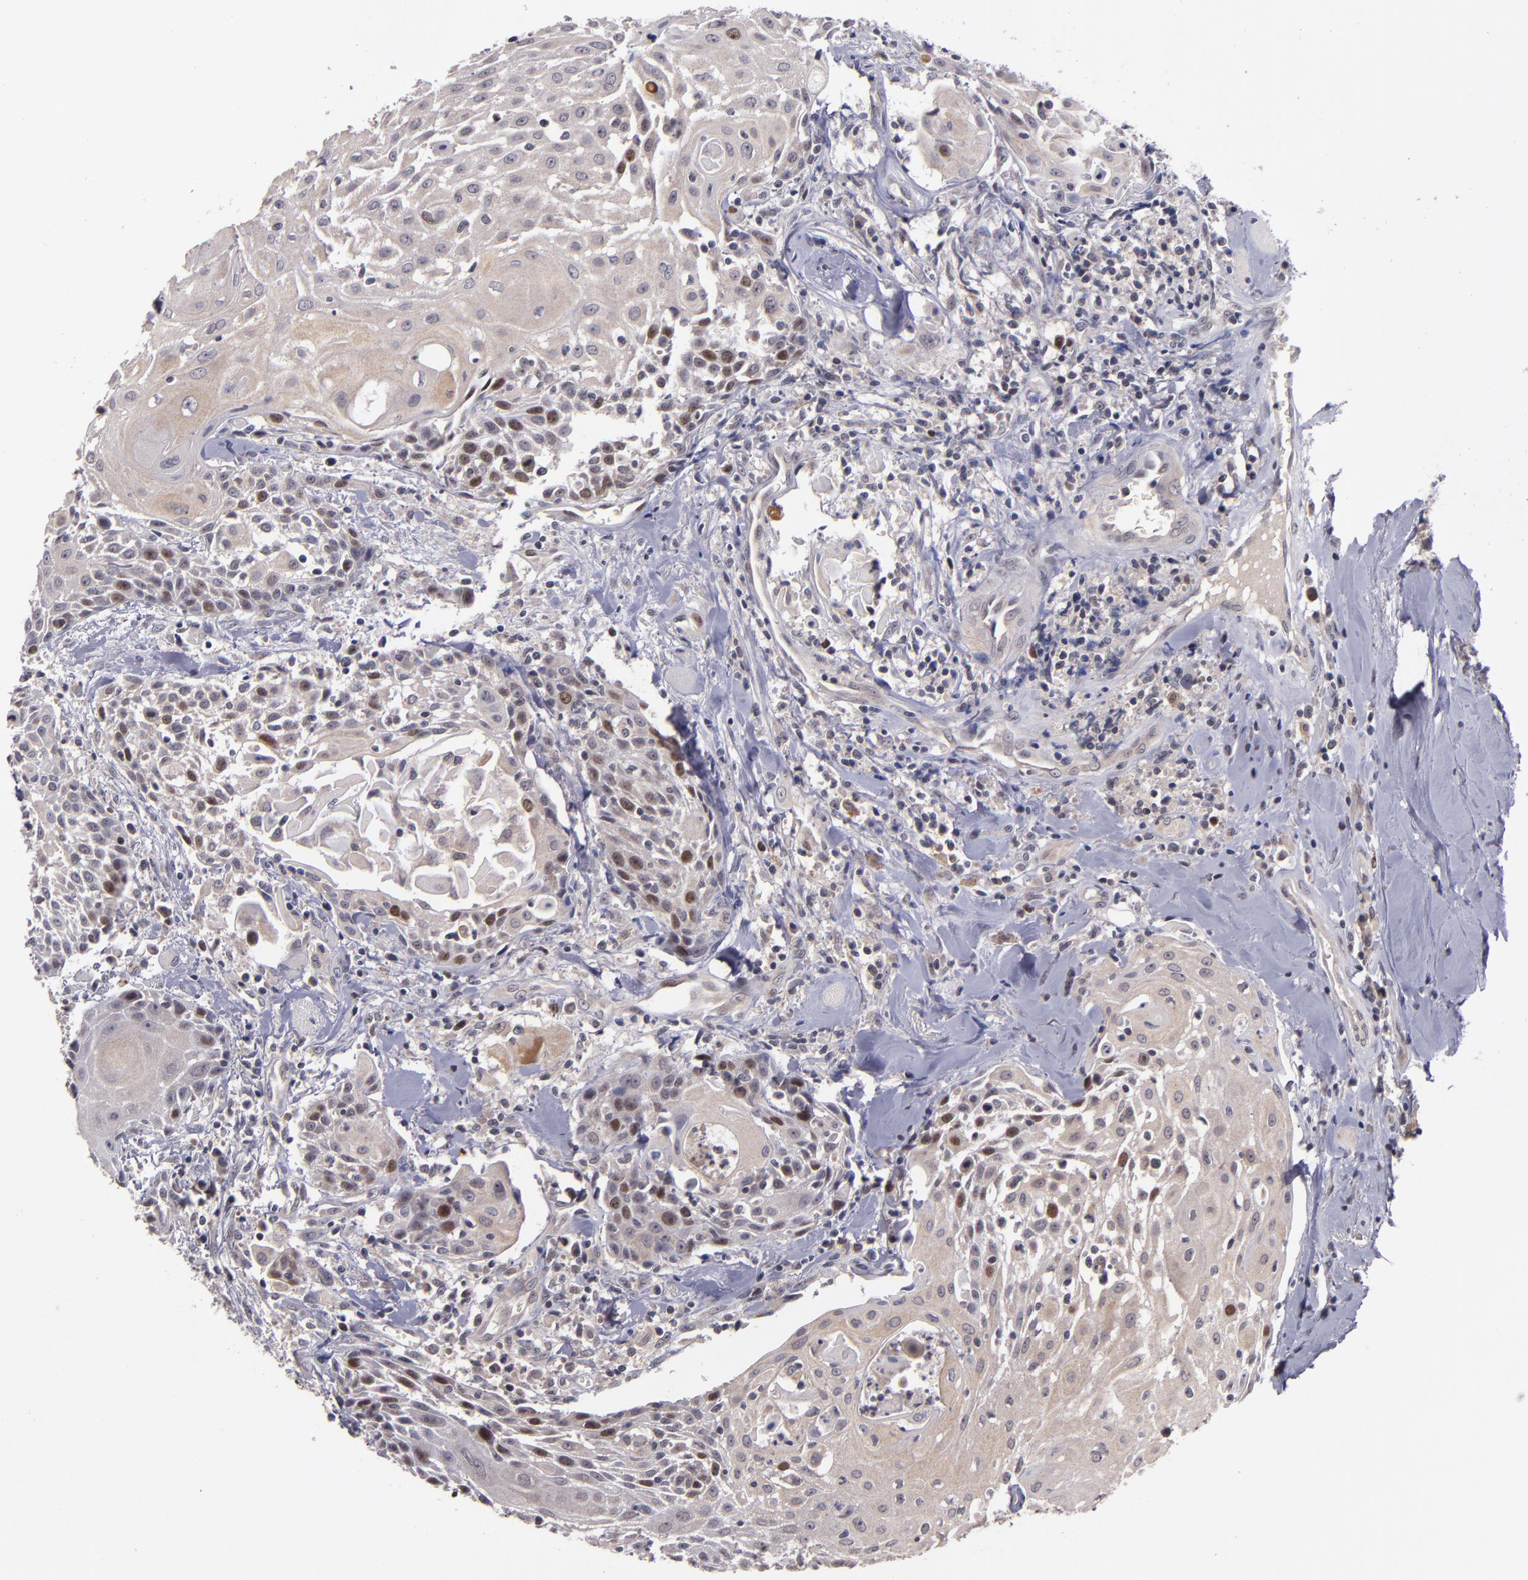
{"staining": {"intensity": "moderate", "quantity": "<25%", "location": "nuclear"}, "tissue": "head and neck cancer", "cell_type": "Tumor cells", "image_type": "cancer", "snomed": [{"axis": "morphology", "description": "Squamous cell carcinoma, NOS"}, {"axis": "topography", "description": "Oral tissue"}, {"axis": "topography", "description": "Head-Neck"}], "caption": "A low amount of moderate nuclear positivity is seen in about <25% of tumor cells in head and neck cancer (squamous cell carcinoma) tissue.", "gene": "CDC7", "patient": {"sex": "female", "age": 82}}